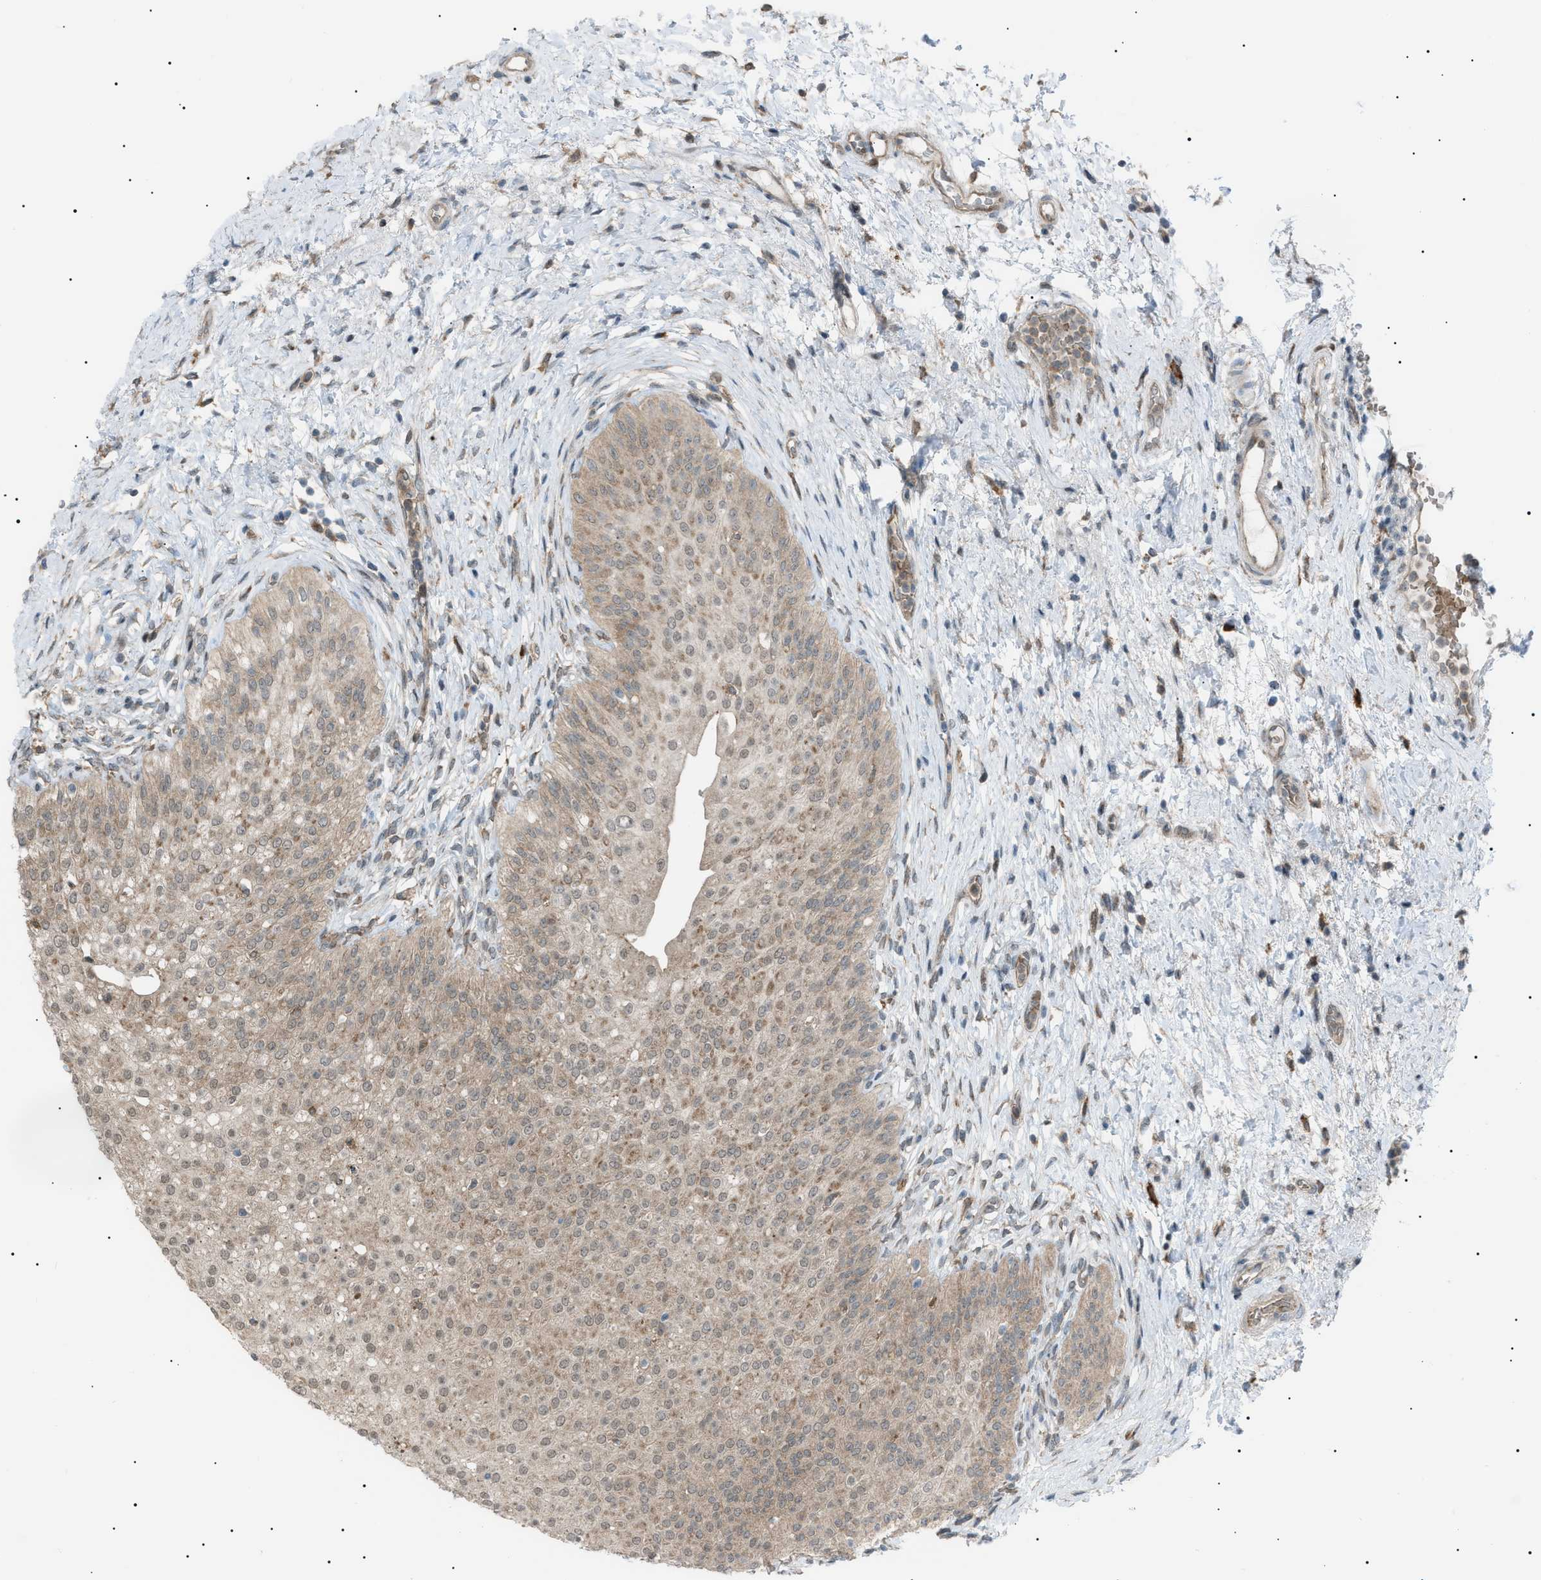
{"staining": {"intensity": "moderate", "quantity": ">75%", "location": "cytoplasmic/membranous"}, "tissue": "urinary bladder", "cell_type": "Urothelial cells", "image_type": "normal", "snomed": [{"axis": "morphology", "description": "Normal tissue, NOS"}, {"axis": "topography", "description": "Urinary bladder"}], "caption": "High-power microscopy captured an immunohistochemistry histopathology image of unremarkable urinary bladder, revealing moderate cytoplasmic/membranous expression in approximately >75% of urothelial cells.", "gene": "LPIN2", "patient": {"sex": "male", "age": 46}}